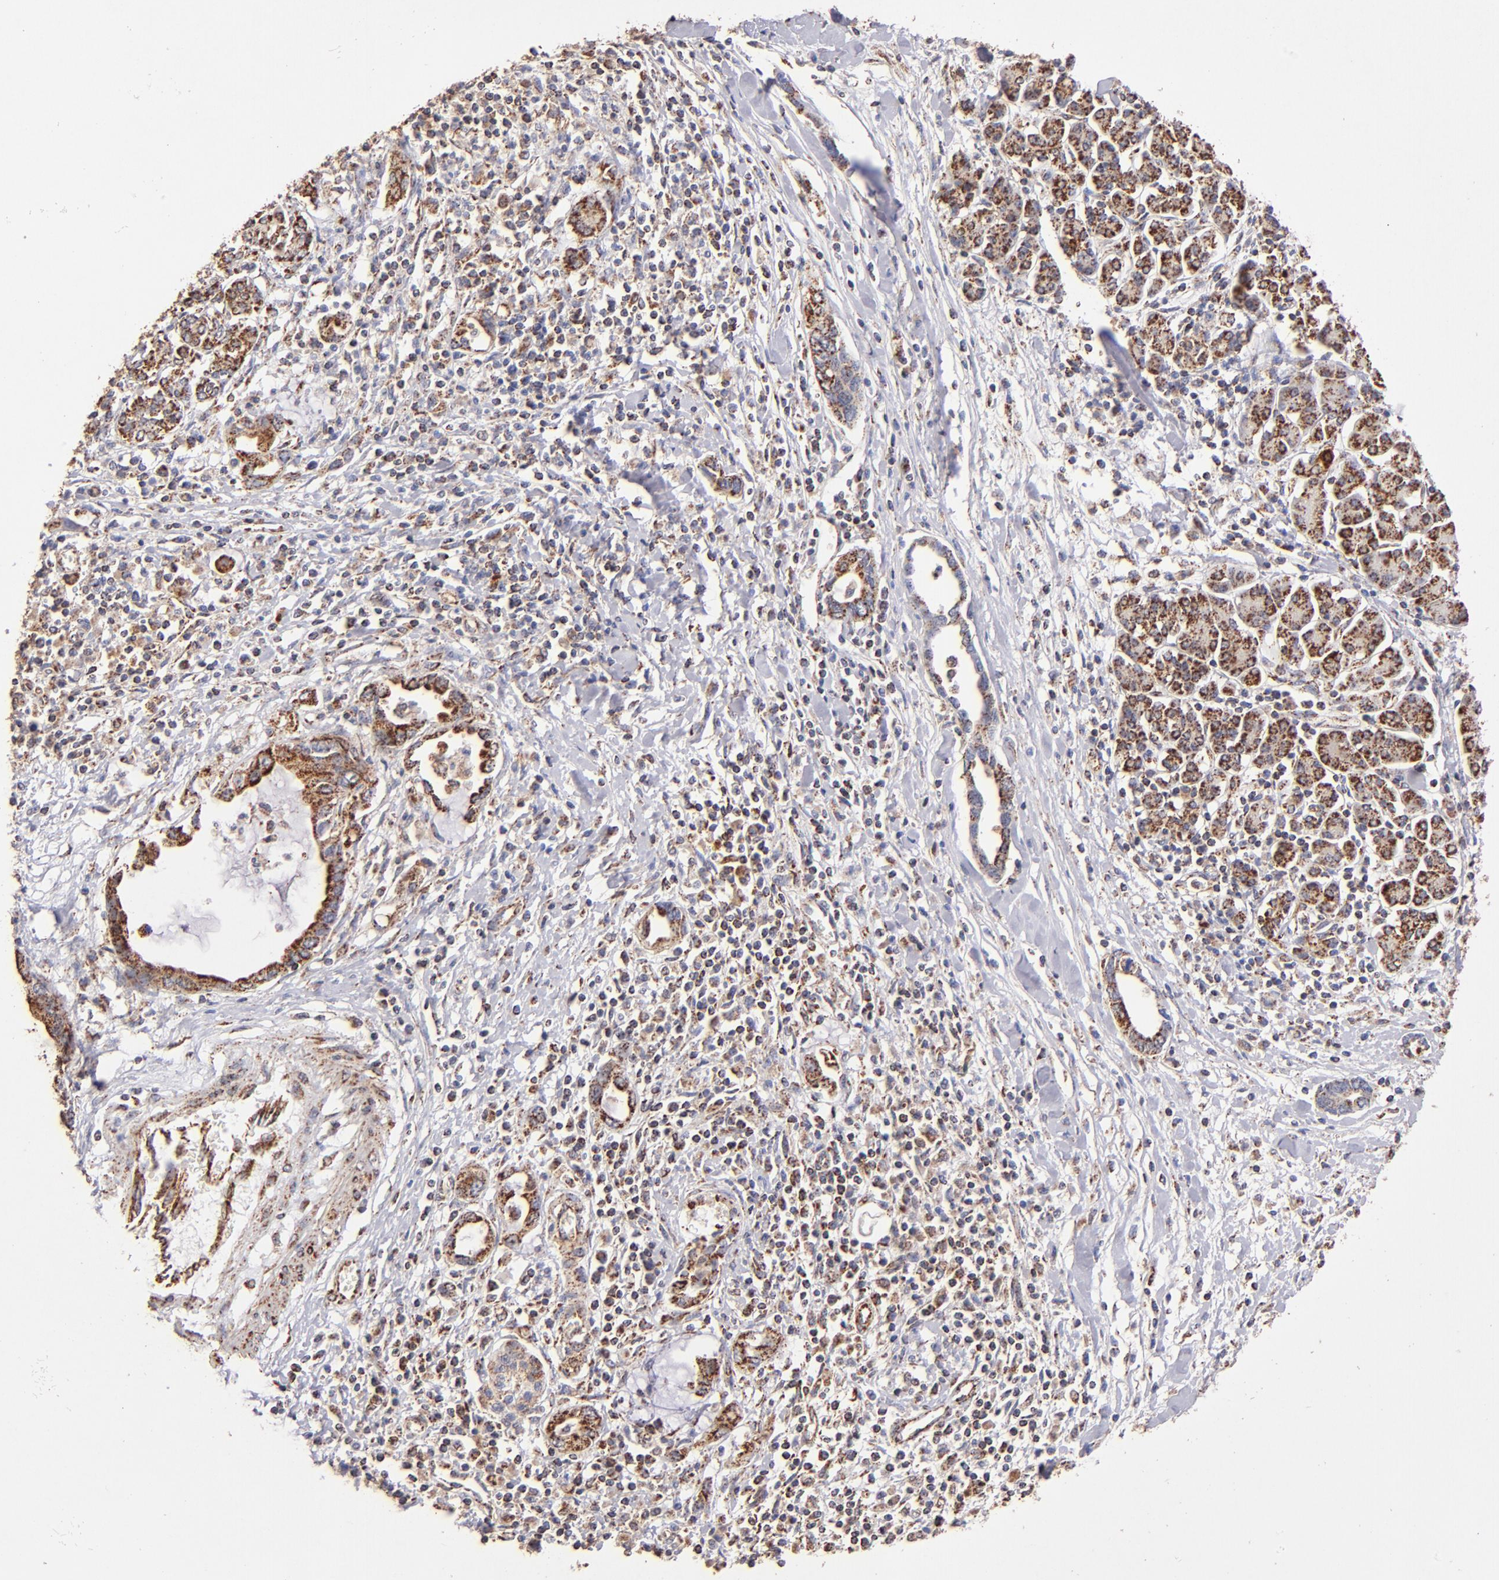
{"staining": {"intensity": "moderate", "quantity": ">75%", "location": "cytoplasmic/membranous"}, "tissue": "pancreatic cancer", "cell_type": "Tumor cells", "image_type": "cancer", "snomed": [{"axis": "morphology", "description": "Adenocarcinoma, NOS"}, {"axis": "topography", "description": "Pancreas"}], "caption": "Human pancreatic cancer stained with a protein marker shows moderate staining in tumor cells.", "gene": "DLST", "patient": {"sex": "female", "age": 57}}